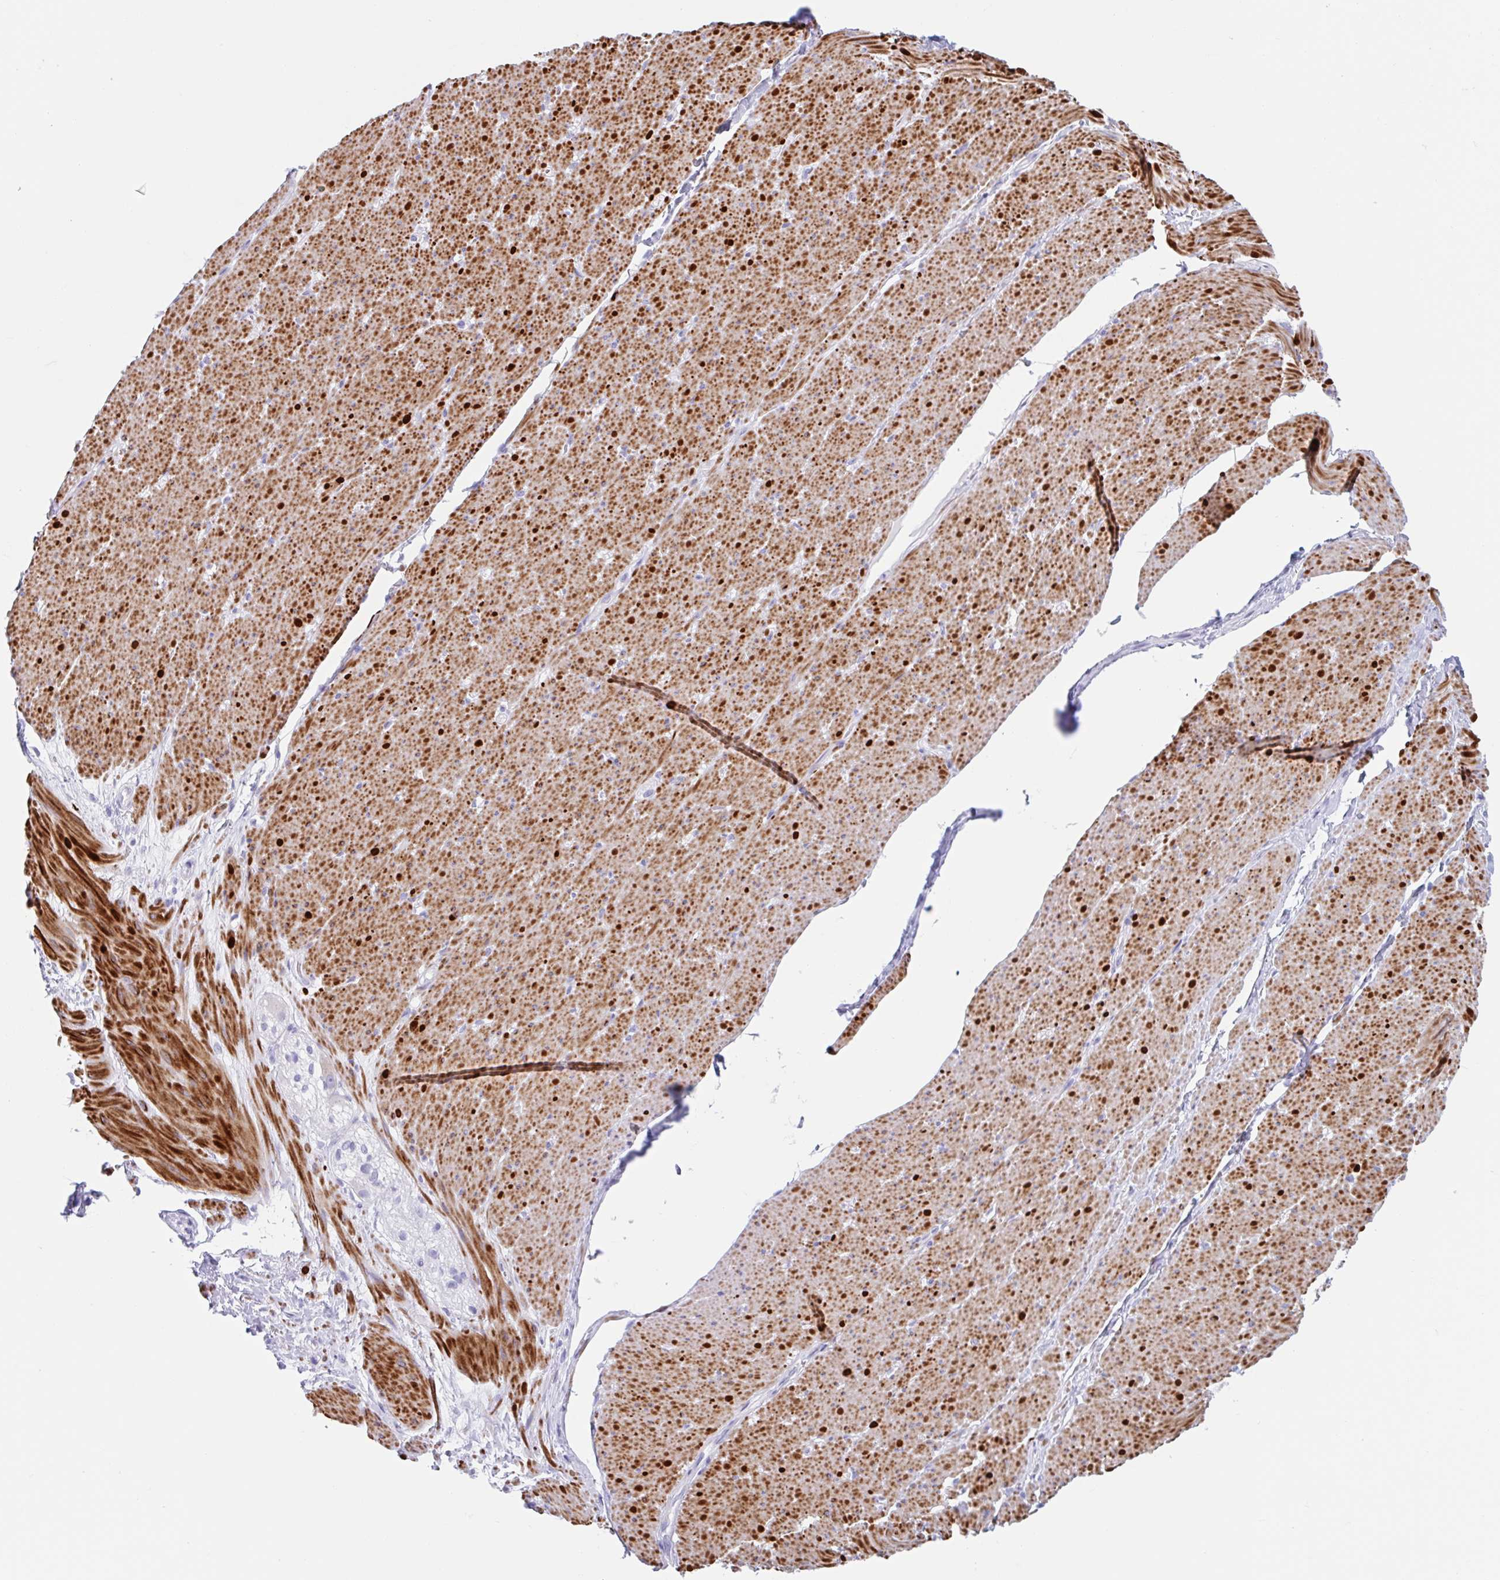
{"staining": {"intensity": "strong", "quantity": ">75%", "location": "cytoplasmic/membranous"}, "tissue": "smooth muscle", "cell_type": "Smooth muscle cells", "image_type": "normal", "snomed": [{"axis": "morphology", "description": "Normal tissue, NOS"}, {"axis": "topography", "description": "Smooth muscle"}, {"axis": "topography", "description": "Rectum"}], "caption": "Strong cytoplasmic/membranous positivity is appreciated in approximately >75% of smooth muscle cells in benign smooth muscle.", "gene": "CPTP", "patient": {"sex": "male", "age": 53}}